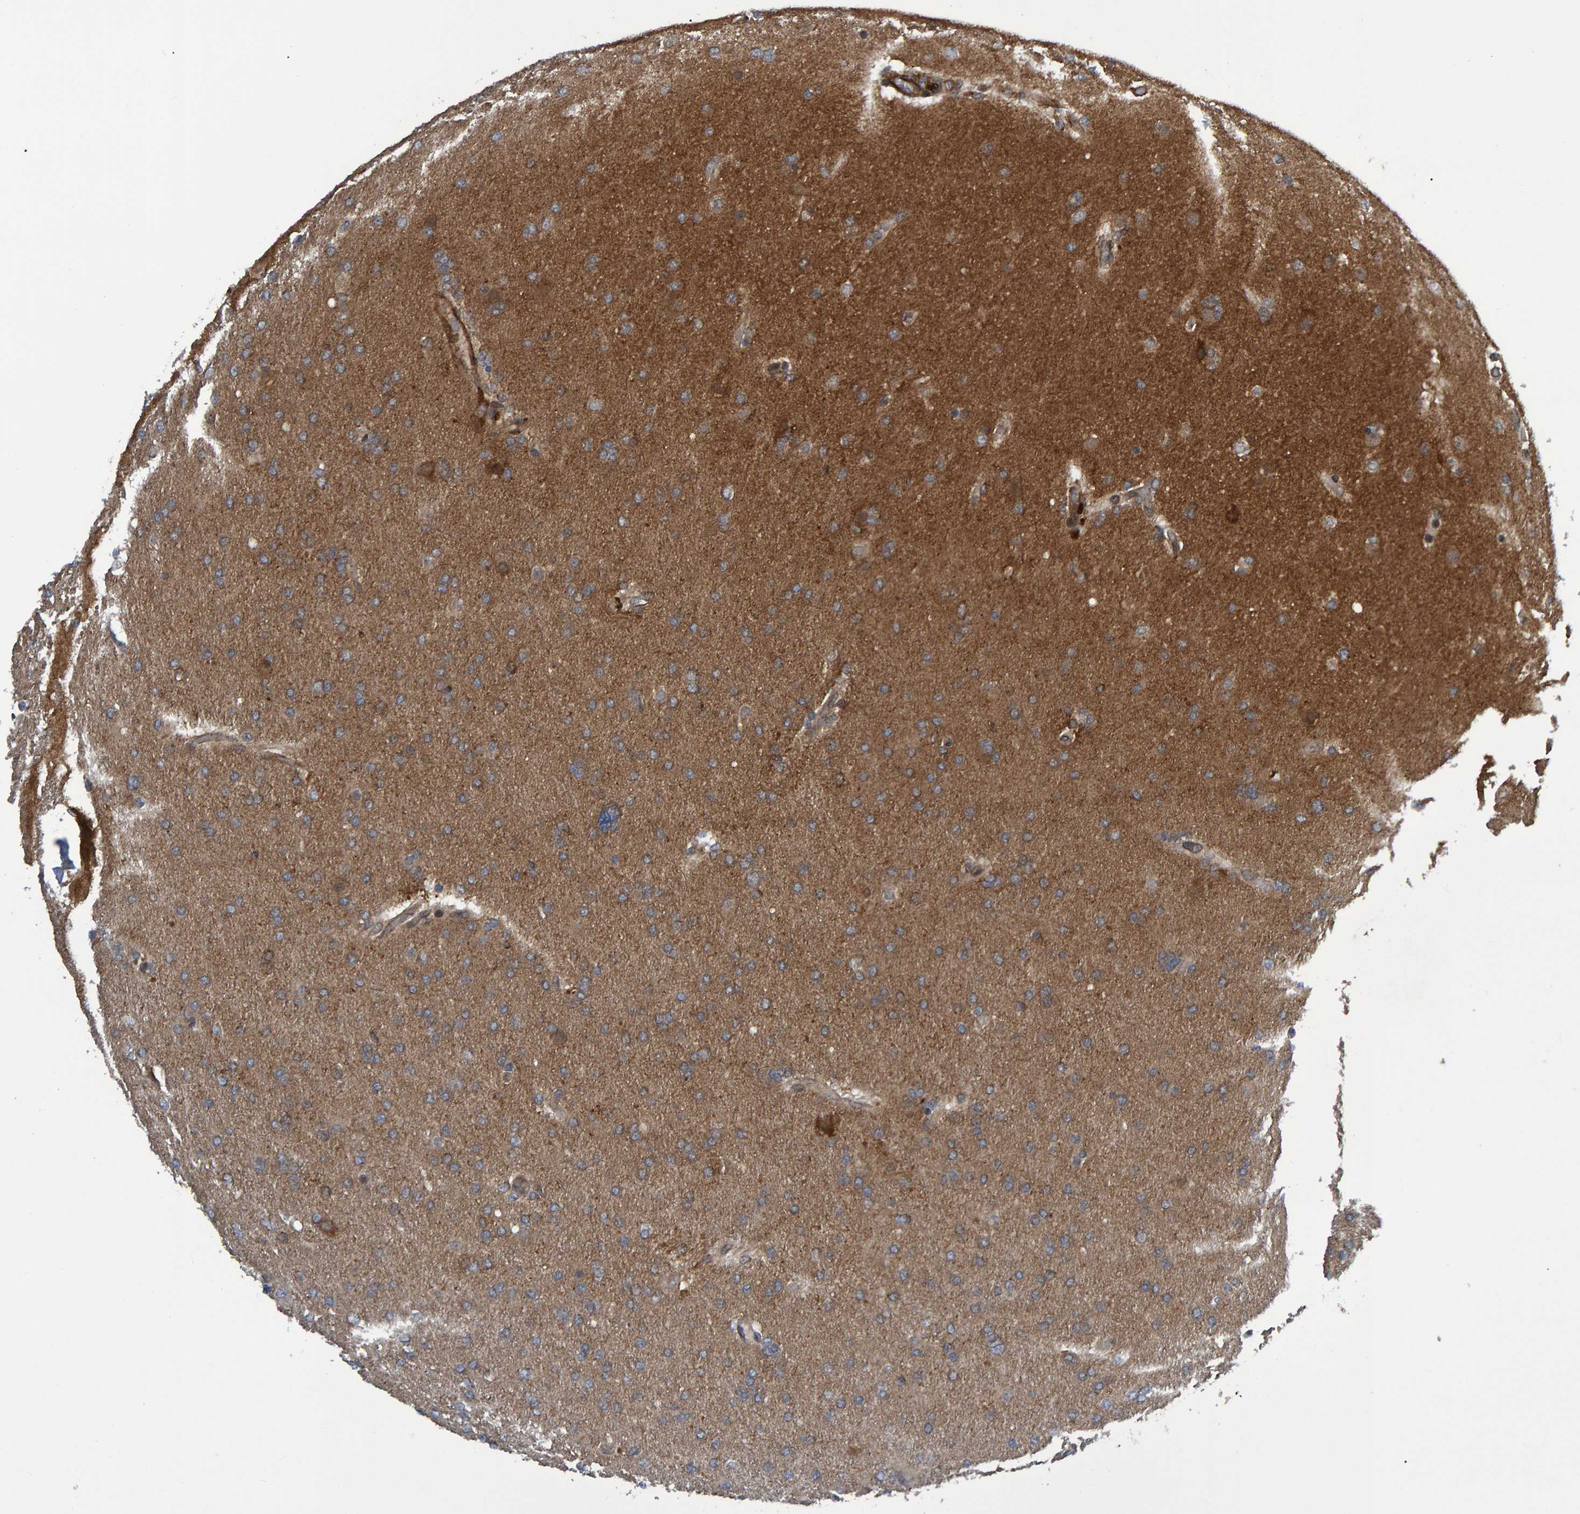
{"staining": {"intensity": "moderate", "quantity": ">75%", "location": "cytoplasmic/membranous"}, "tissue": "glioma", "cell_type": "Tumor cells", "image_type": "cancer", "snomed": [{"axis": "morphology", "description": "Glioma, malignant, High grade"}, {"axis": "topography", "description": "Cerebral cortex"}], "caption": "Brown immunohistochemical staining in human glioma demonstrates moderate cytoplasmic/membranous positivity in approximately >75% of tumor cells. The staining was performed using DAB, with brown indicating positive protein expression. Nuclei are stained blue with hematoxylin.", "gene": "ATP6V1H", "patient": {"sex": "female", "age": 36}}